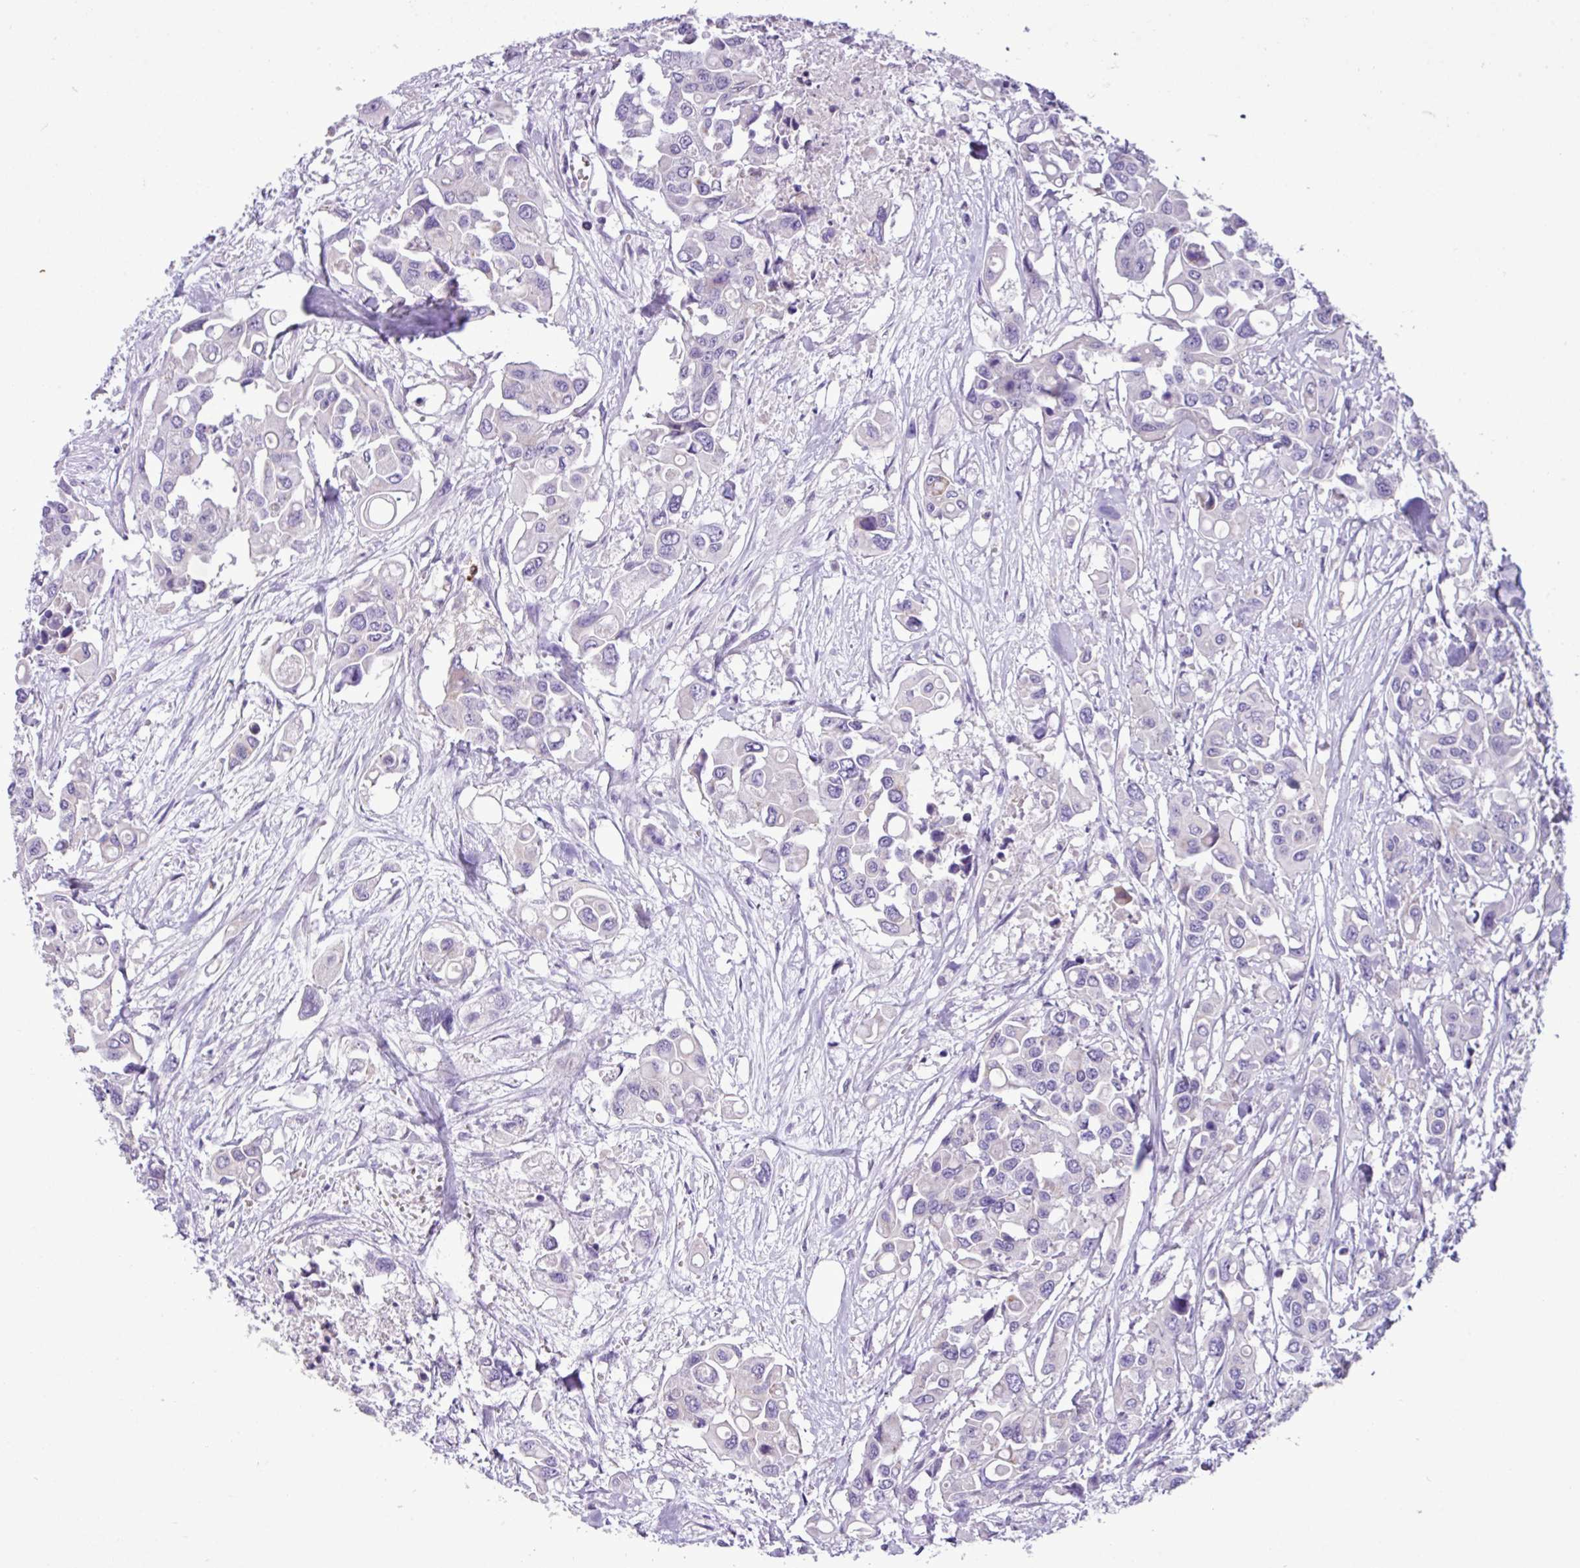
{"staining": {"intensity": "negative", "quantity": "none", "location": "none"}, "tissue": "colorectal cancer", "cell_type": "Tumor cells", "image_type": "cancer", "snomed": [{"axis": "morphology", "description": "Adenocarcinoma, NOS"}, {"axis": "topography", "description": "Colon"}], "caption": "Immunohistochemistry histopathology image of human adenocarcinoma (colorectal) stained for a protein (brown), which displays no expression in tumor cells. (IHC, brightfield microscopy, high magnification).", "gene": "ZSCAN5A", "patient": {"sex": "male", "age": 77}}